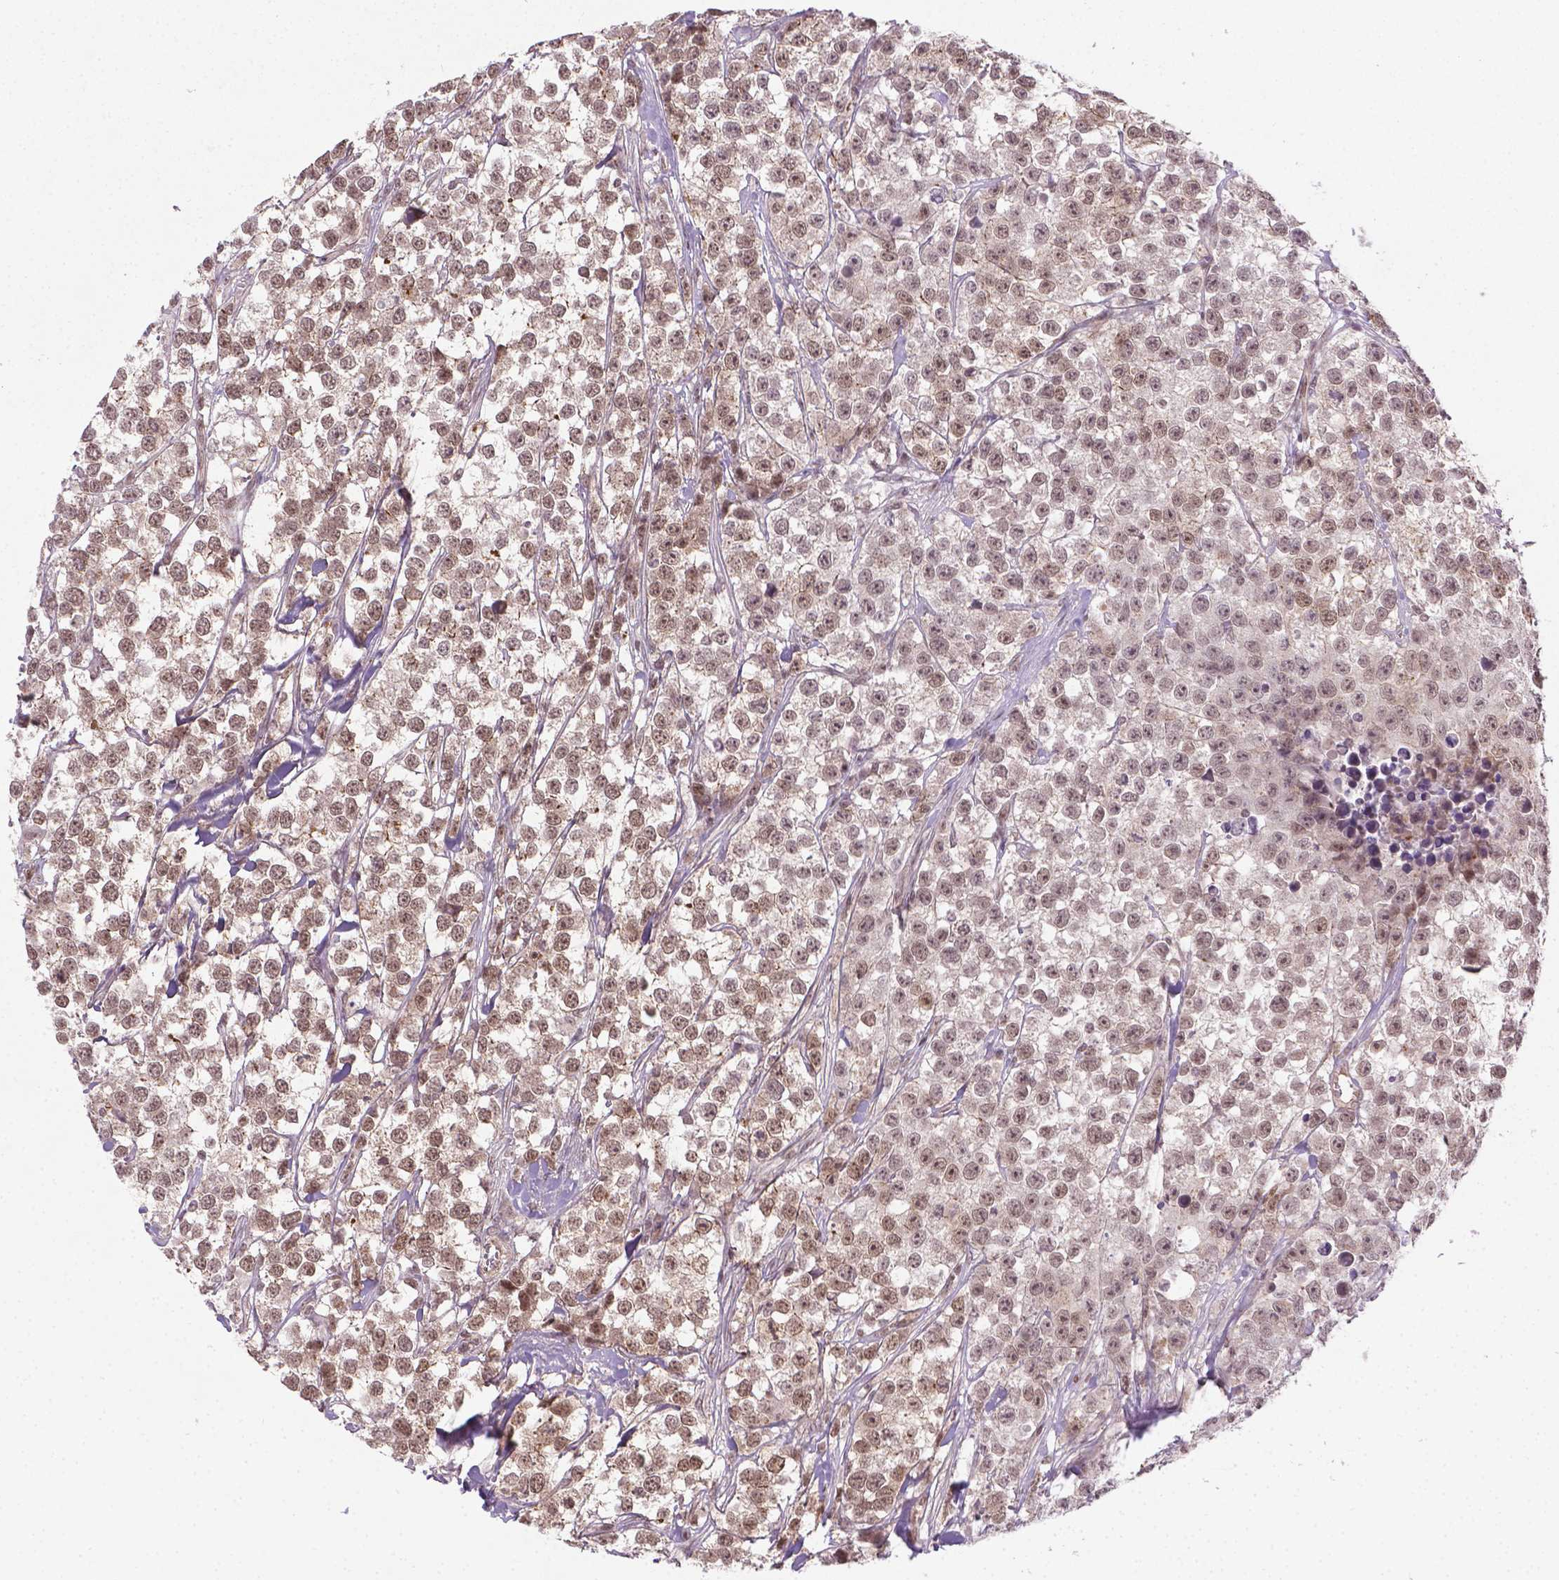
{"staining": {"intensity": "moderate", "quantity": ">75%", "location": "nuclear"}, "tissue": "testis cancer", "cell_type": "Tumor cells", "image_type": "cancer", "snomed": [{"axis": "morphology", "description": "Seminoma, NOS"}, {"axis": "topography", "description": "Testis"}], "caption": "Immunohistochemical staining of testis cancer shows medium levels of moderate nuclear protein staining in about >75% of tumor cells.", "gene": "ANKRD54", "patient": {"sex": "male", "age": 59}}